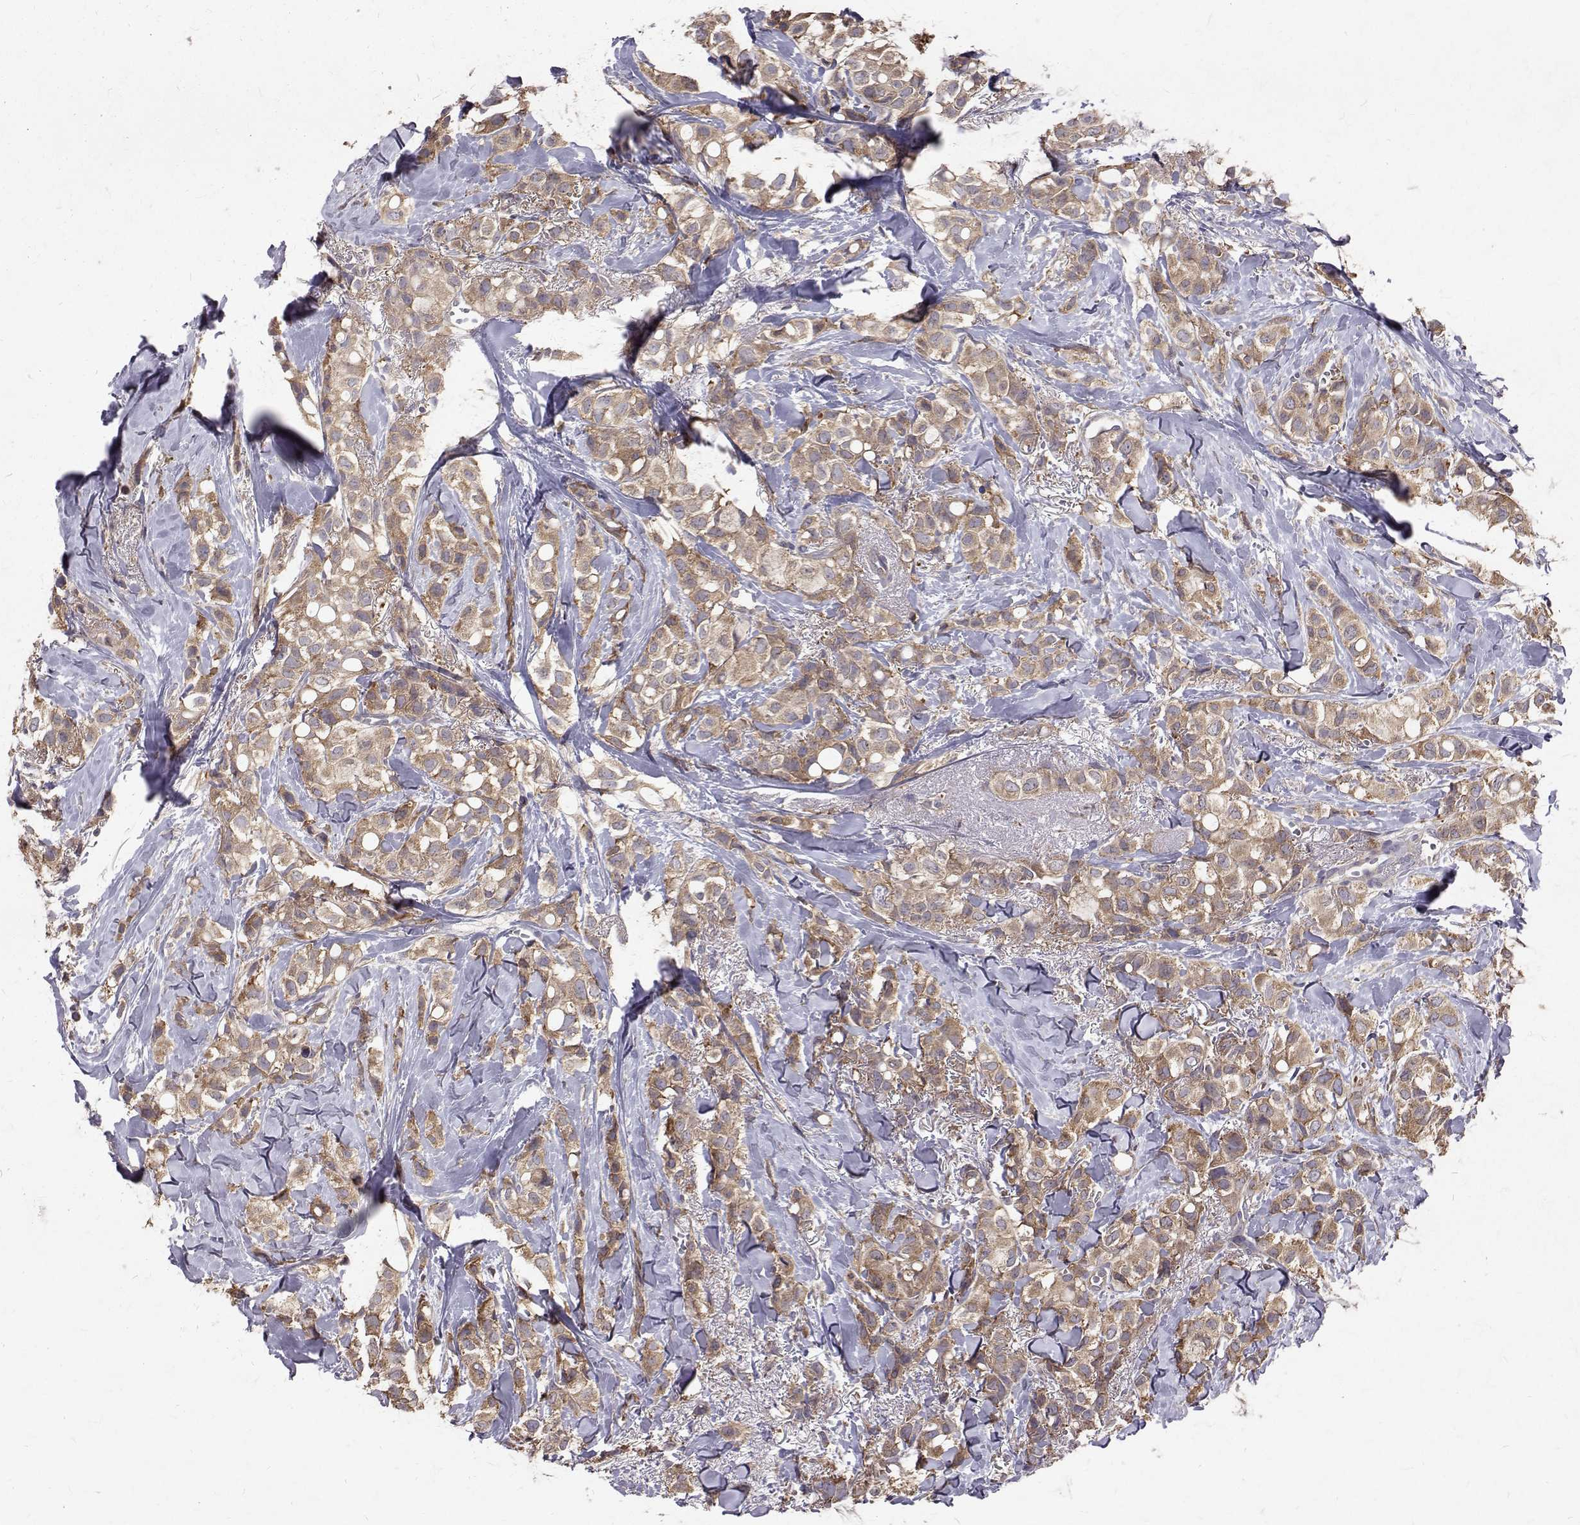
{"staining": {"intensity": "weak", "quantity": ">75%", "location": "cytoplasmic/membranous"}, "tissue": "breast cancer", "cell_type": "Tumor cells", "image_type": "cancer", "snomed": [{"axis": "morphology", "description": "Duct carcinoma"}, {"axis": "topography", "description": "Breast"}], "caption": "Protein staining exhibits weak cytoplasmic/membranous expression in about >75% of tumor cells in breast infiltrating ductal carcinoma.", "gene": "FARSB", "patient": {"sex": "female", "age": 85}}